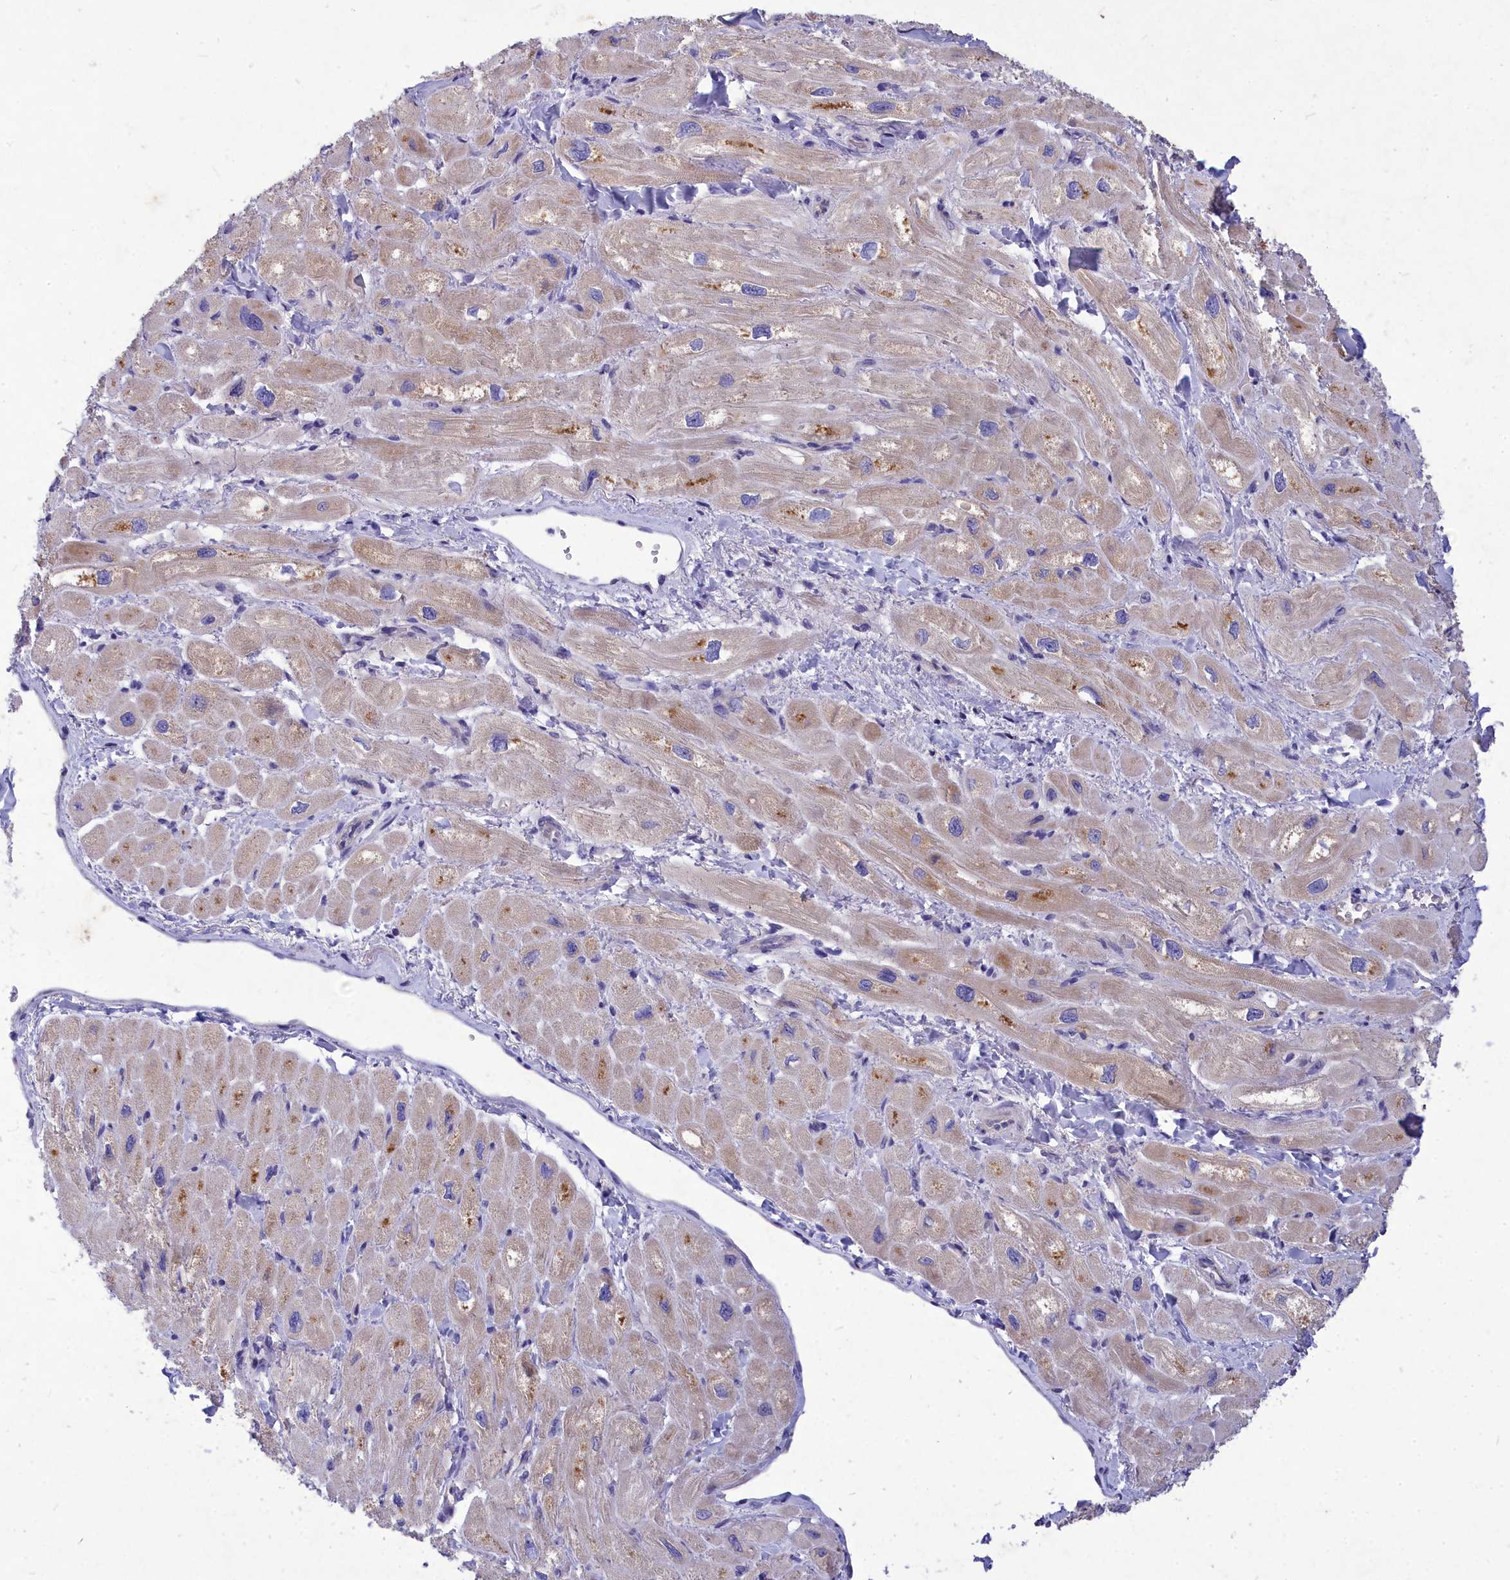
{"staining": {"intensity": "moderate", "quantity": "25%-75%", "location": "cytoplasmic/membranous"}, "tissue": "heart muscle", "cell_type": "Cardiomyocytes", "image_type": "normal", "snomed": [{"axis": "morphology", "description": "Normal tissue, NOS"}, {"axis": "topography", "description": "Heart"}], "caption": "High-power microscopy captured an immunohistochemistry micrograph of unremarkable heart muscle, revealing moderate cytoplasmic/membranous positivity in about 25%-75% of cardiomyocytes.", "gene": "DEFB119", "patient": {"sex": "male", "age": 65}}